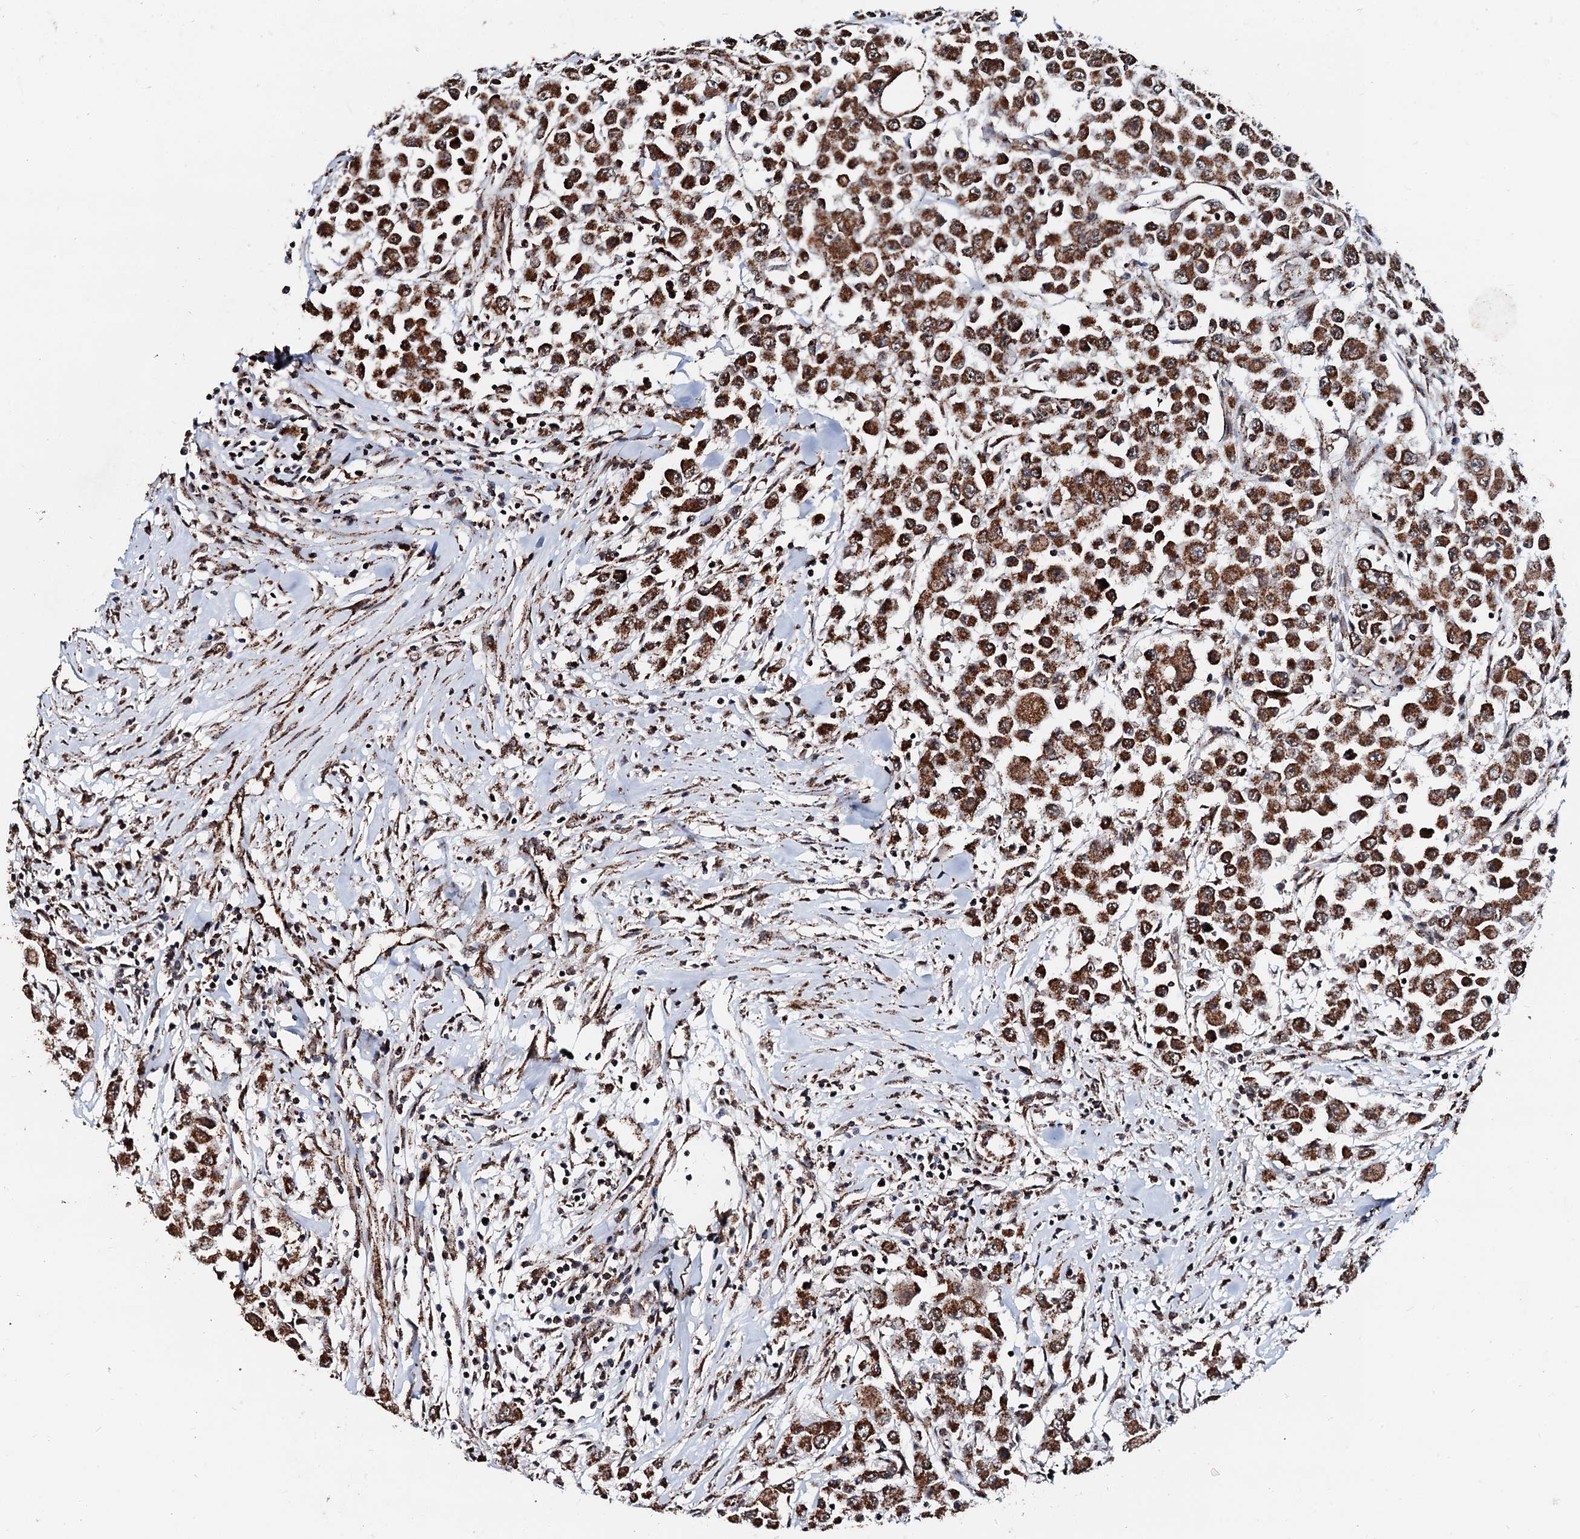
{"staining": {"intensity": "strong", "quantity": ">75%", "location": "cytoplasmic/membranous"}, "tissue": "colorectal cancer", "cell_type": "Tumor cells", "image_type": "cancer", "snomed": [{"axis": "morphology", "description": "Adenocarcinoma, NOS"}, {"axis": "topography", "description": "Colon"}], "caption": "Colorectal cancer stained with immunohistochemistry (IHC) exhibits strong cytoplasmic/membranous positivity in approximately >75% of tumor cells. The staining is performed using DAB brown chromogen to label protein expression. The nuclei are counter-stained blue using hematoxylin.", "gene": "SECISBP2L", "patient": {"sex": "male", "age": 51}}